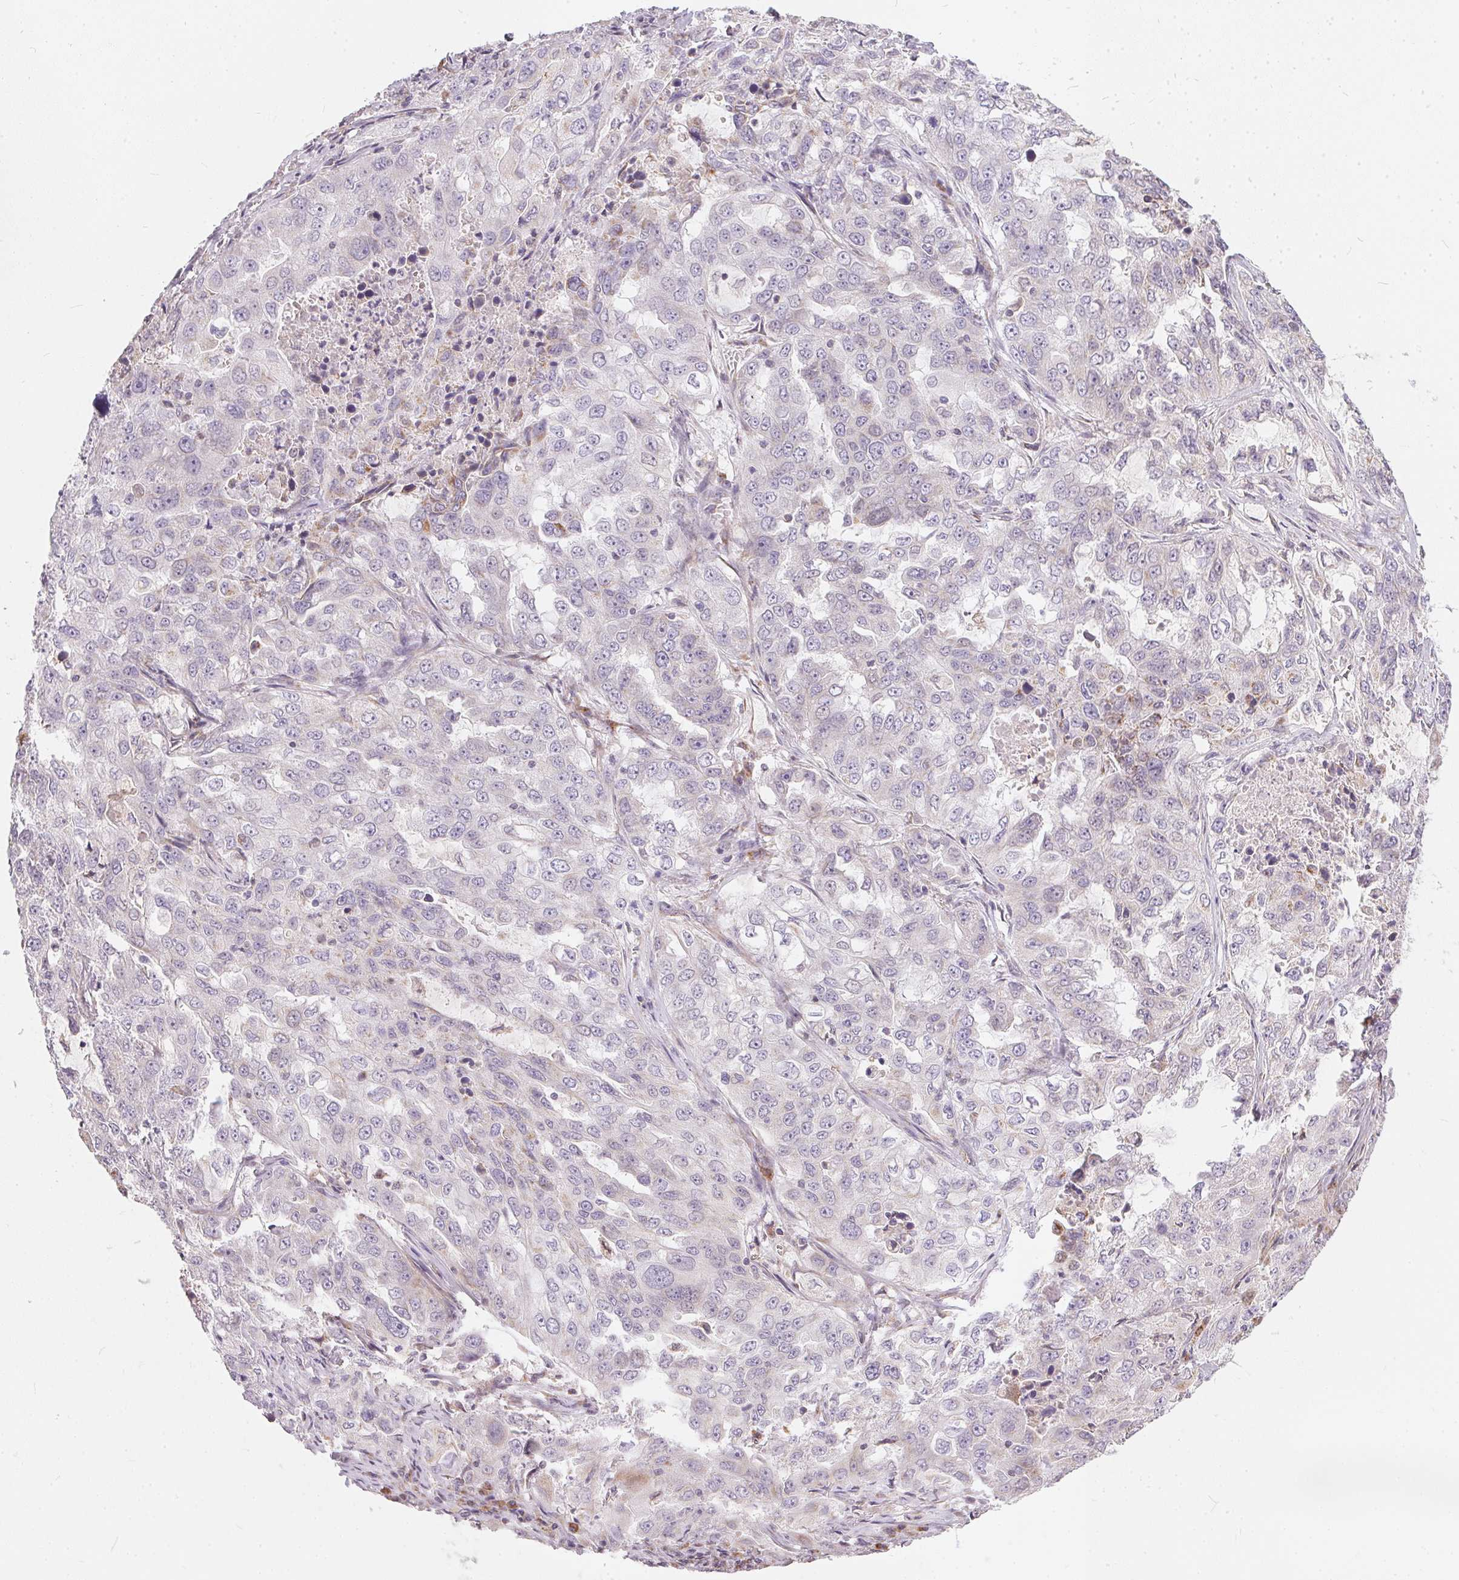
{"staining": {"intensity": "negative", "quantity": "none", "location": "none"}, "tissue": "lung cancer", "cell_type": "Tumor cells", "image_type": "cancer", "snomed": [{"axis": "morphology", "description": "Adenocarcinoma, NOS"}, {"axis": "topography", "description": "Lung"}], "caption": "There is no significant staining in tumor cells of lung adenocarcinoma.", "gene": "VWA5B2", "patient": {"sex": "female", "age": 61}}